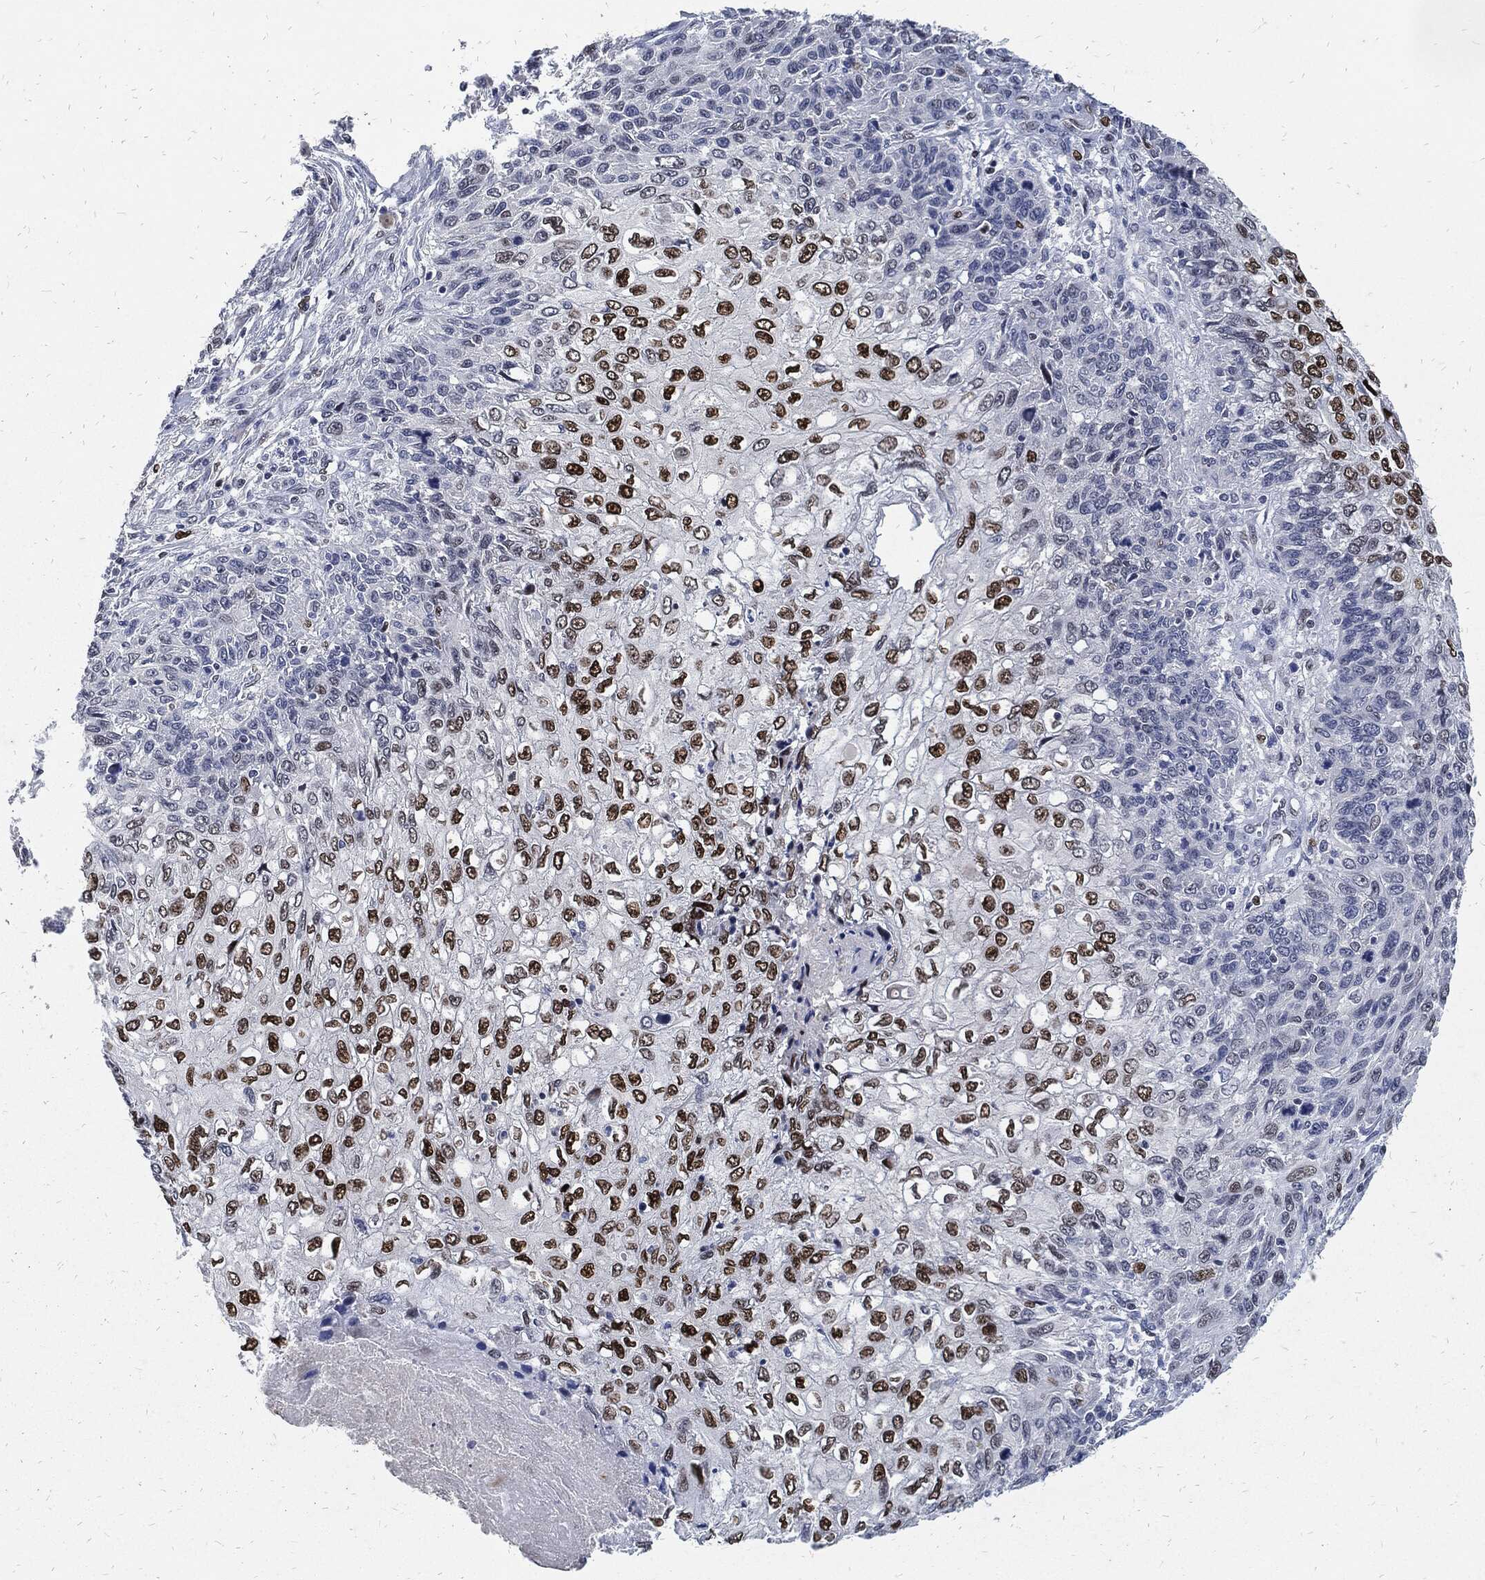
{"staining": {"intensity": "strong", "quantity": ">75%", "location": "nuclear"}, "tissue": "skin cancer", "cell_type": "Tumor cells", "image_type": "cancer", "snomed": [{"axis": "morphology", "description": "Squamous cell carcinoma, NOS"}, {"axis": "topography", "description": "Skin"}], "caption": "Skin cancer stained with DAB immunohistochemistry shows high levels of strong nuclear positivity in approximately >75% of tumor cells. Nuclei are stained in blue.", "gene": "JUN", "patient": {"sex": "male", "age": 92}}